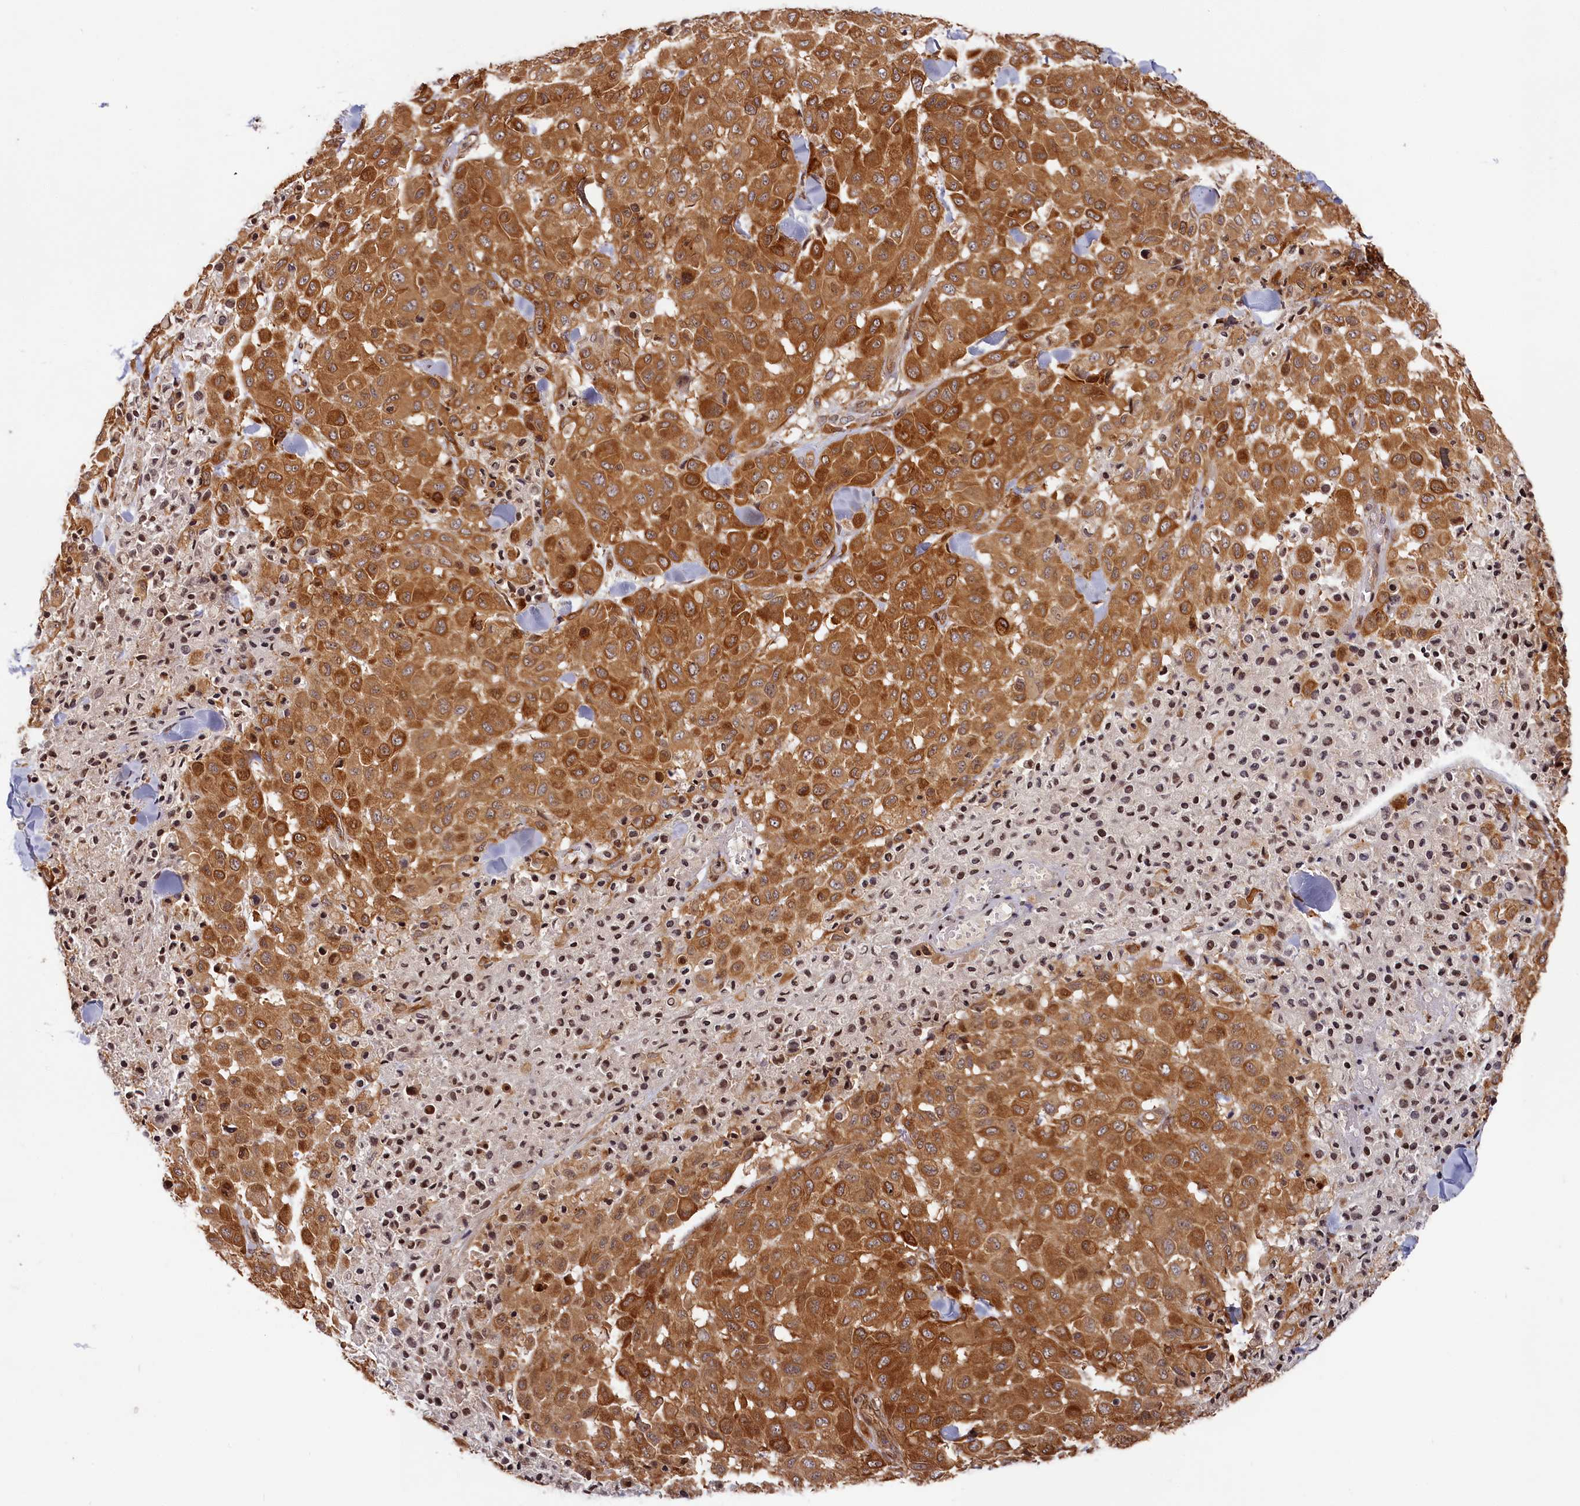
{"staining": {"intensity": "strong", "quantity": ">75%", "location": "cytoplasmic/membranous"}, "tissue": "melanoma", "cell_type": "Tumor cells", "image_type": "cancer", "snomed": [{"axis": "morphology", "description": "Malignant melanoma, Metastatic site"}, {"axis": "topography", "description": "Skin"}], "caption": "Melanoma stained with immunohistochemistry (IHC) demonstrates strong cytoplasmic/membranous expression in approximately >75% of tumor cells.", "gene": "CEP44", "patient": {"sex": "female", "age": 81}}